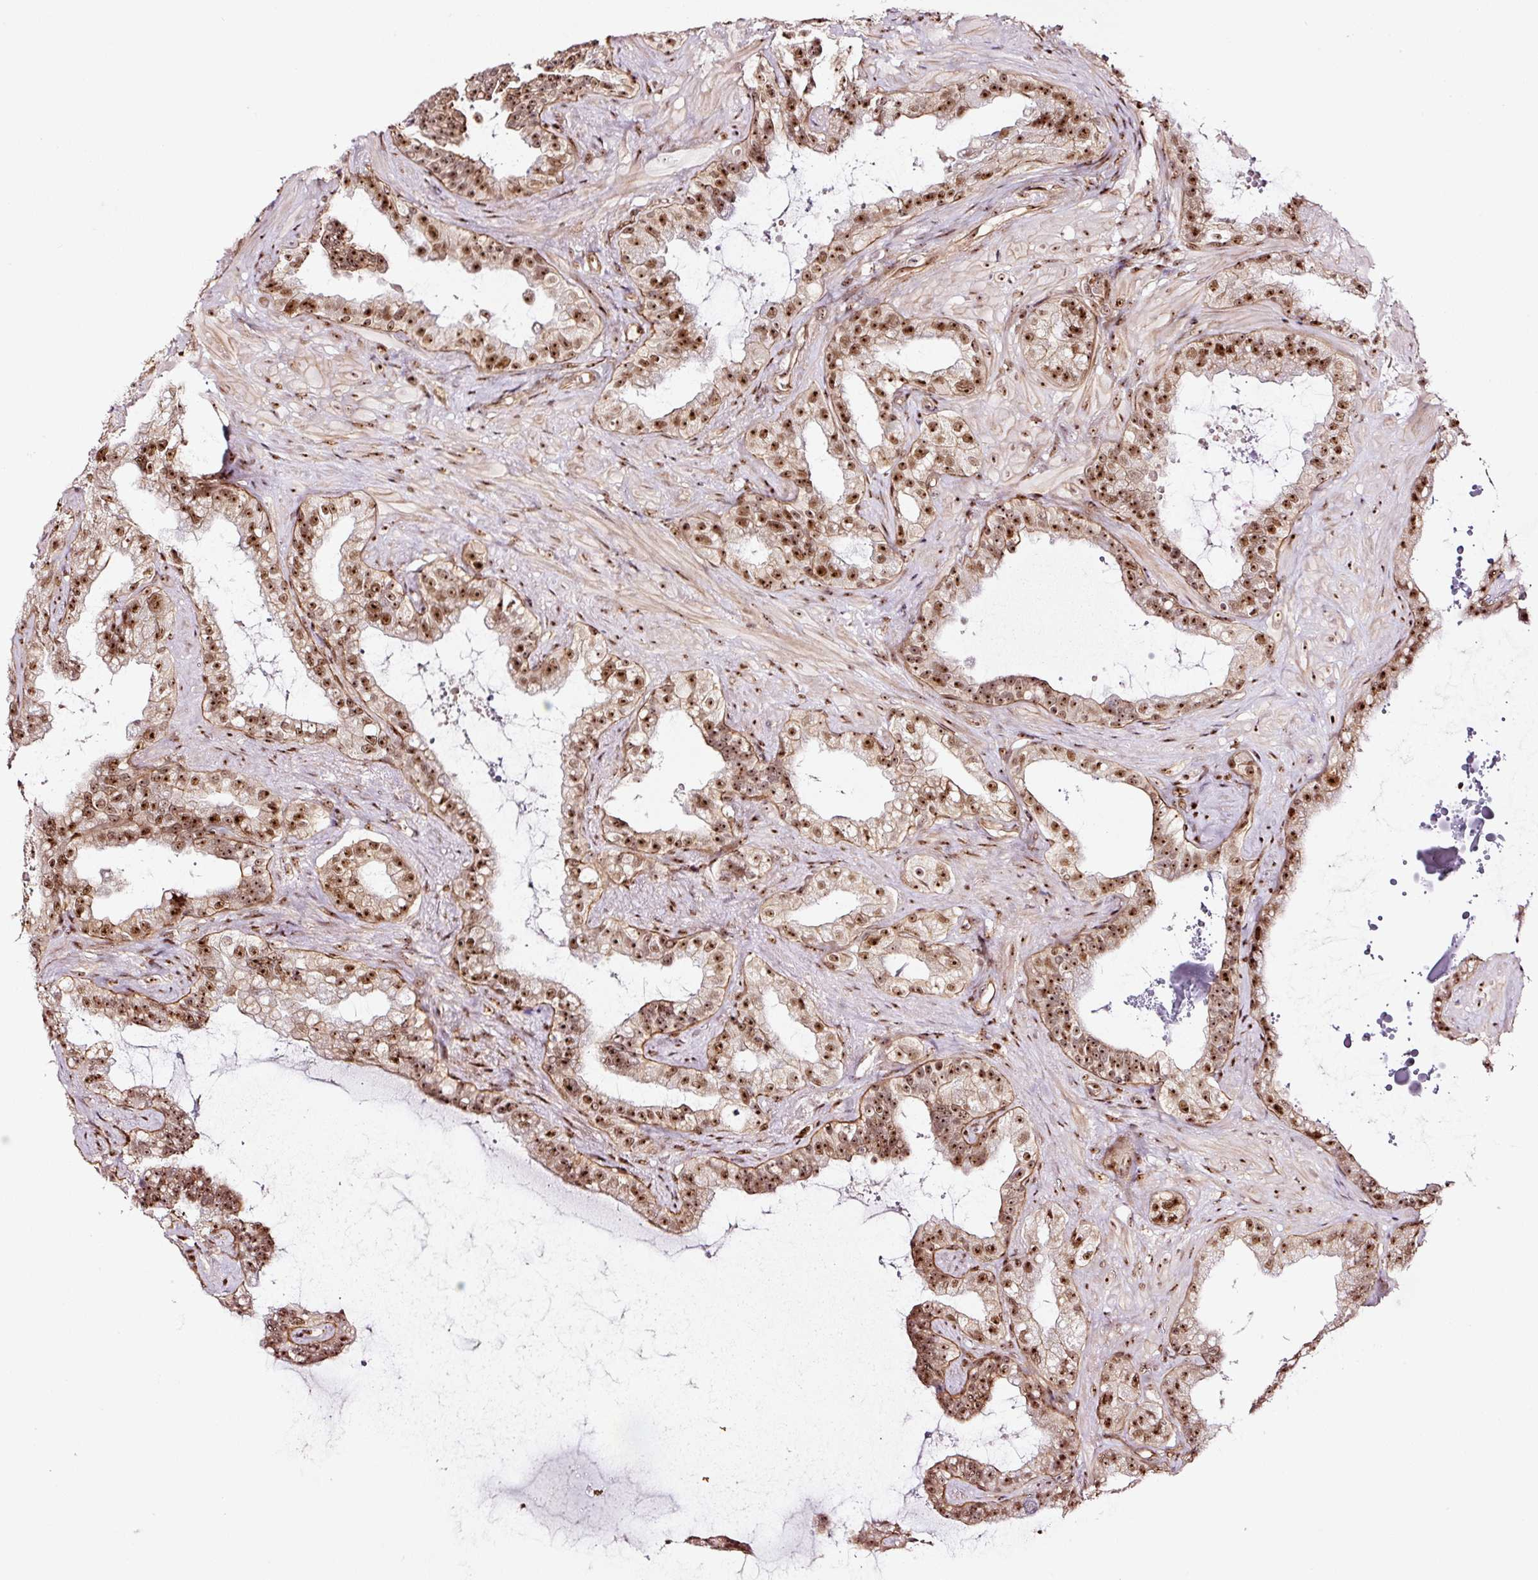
{"staining": {"intensity": "strong", "quantity": ">75%", "location": "nuclear"}, "tissue": "seminal vesicle", "cell_type": "Glandular cells", "image_type": "normal", "snomed": [{"axis": "morphology", "description": "Normal tissue, NOS"}, {"axis": "topography", "description": "Seminal veicle"}, {"axis": "topography", "description": "Peripheral nerve tissue"}], "caption": "Immunohistochemical staining of benign human seminal vesicle displays strong nuclear protein positivity in approximately >75% of glandular cells.", "gene": "GNL3", "patient": {"sex": "male", "age": 76}}